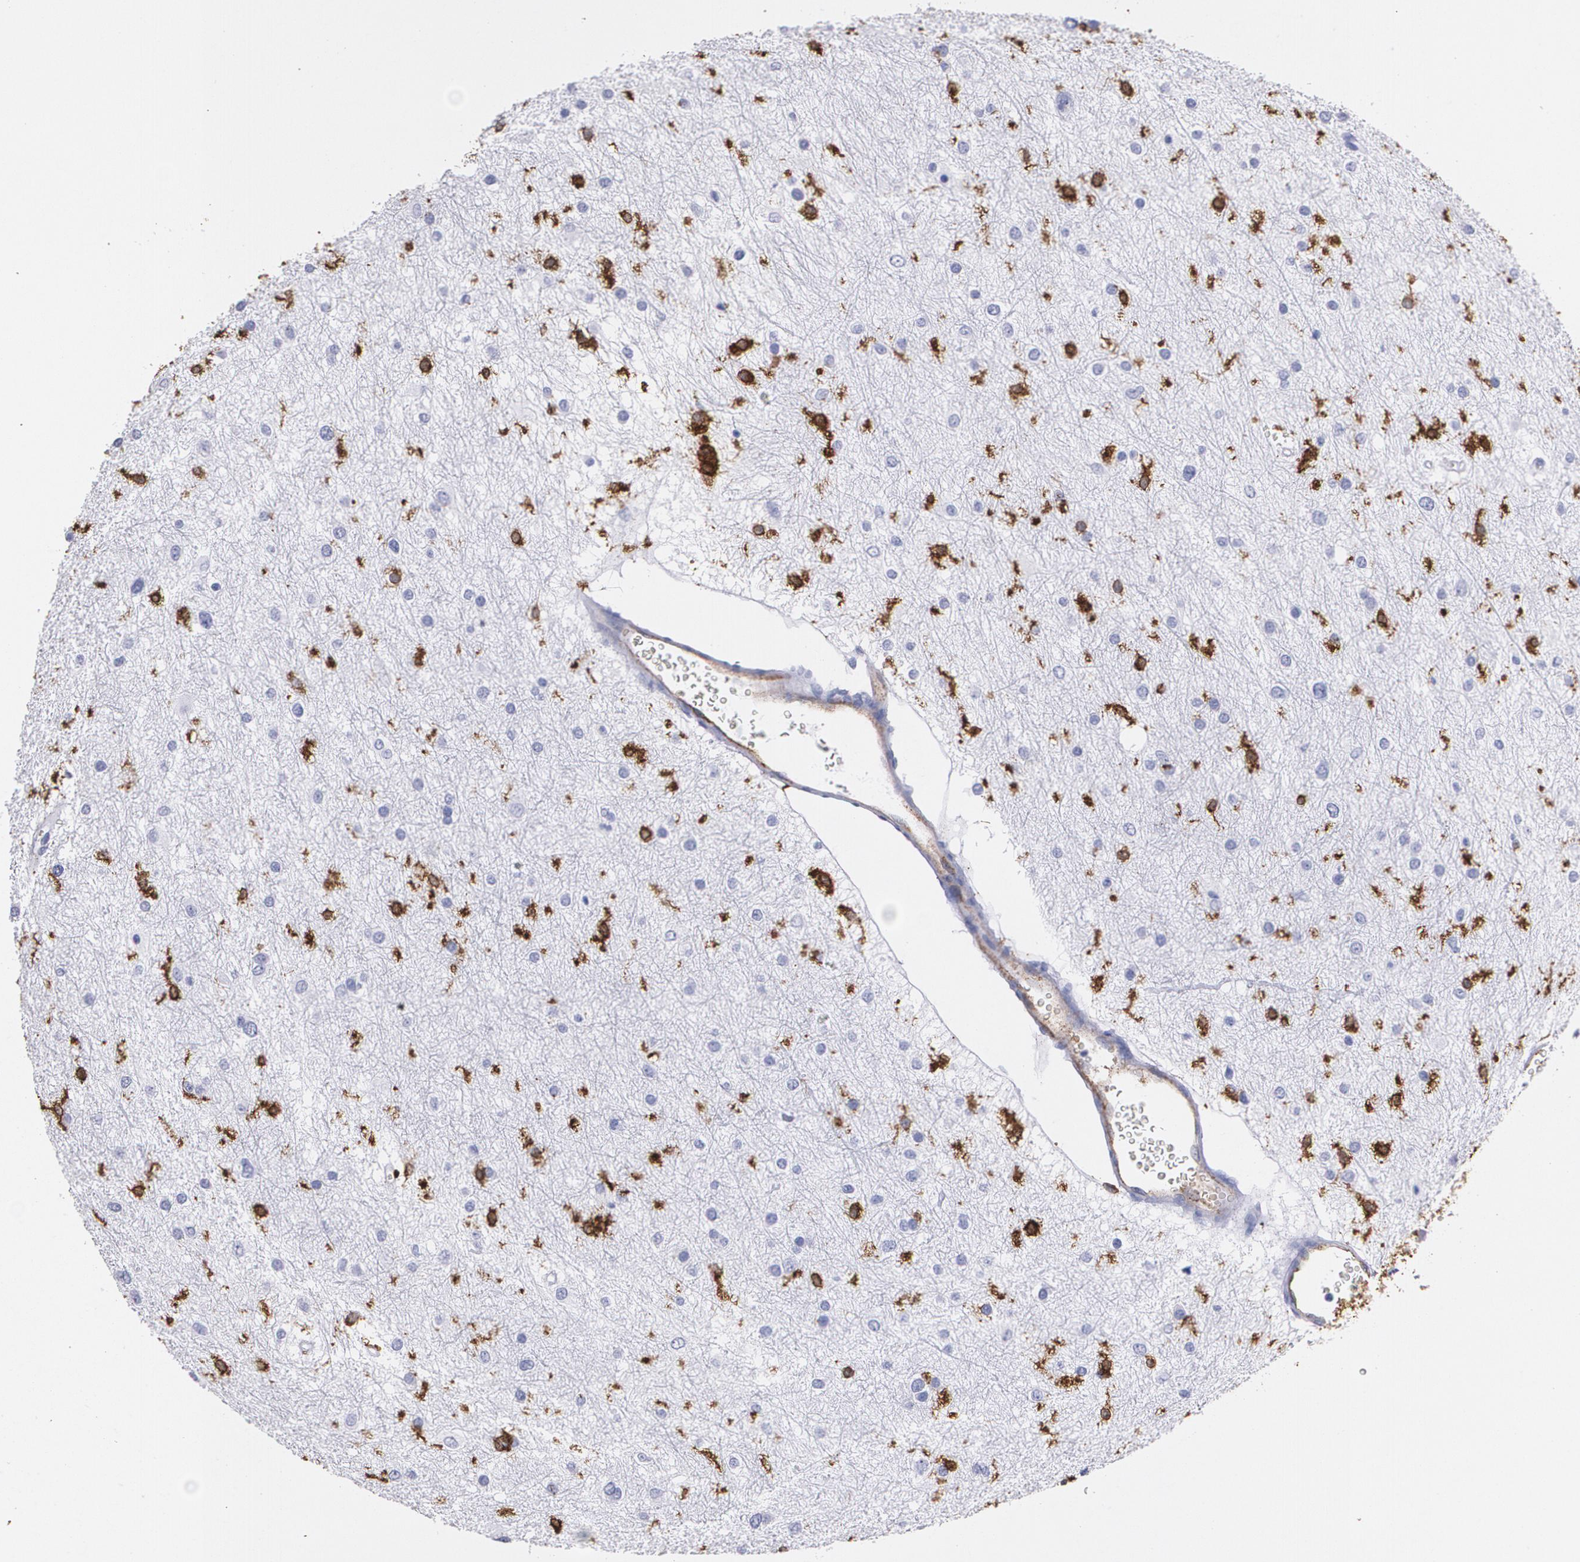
{"staining": {"intensity": "negative", "quantity": "none", "location": "none"}, "tissue": "glioma", "cell_type": "Tumor cells", "image_type": "cancer", "snomed": [{"axis": "morphology", "description": "Glioma, malignant, Low grade"}, {"axis": "topography", "description": "Brain"}], "caption": "IHC photomicrograph of glioma stained for a protein (brown), which exhibits no staining in tumor cells.", "gene": "HLA-DRA", "patient": {"sex": "female", "age": 36}}